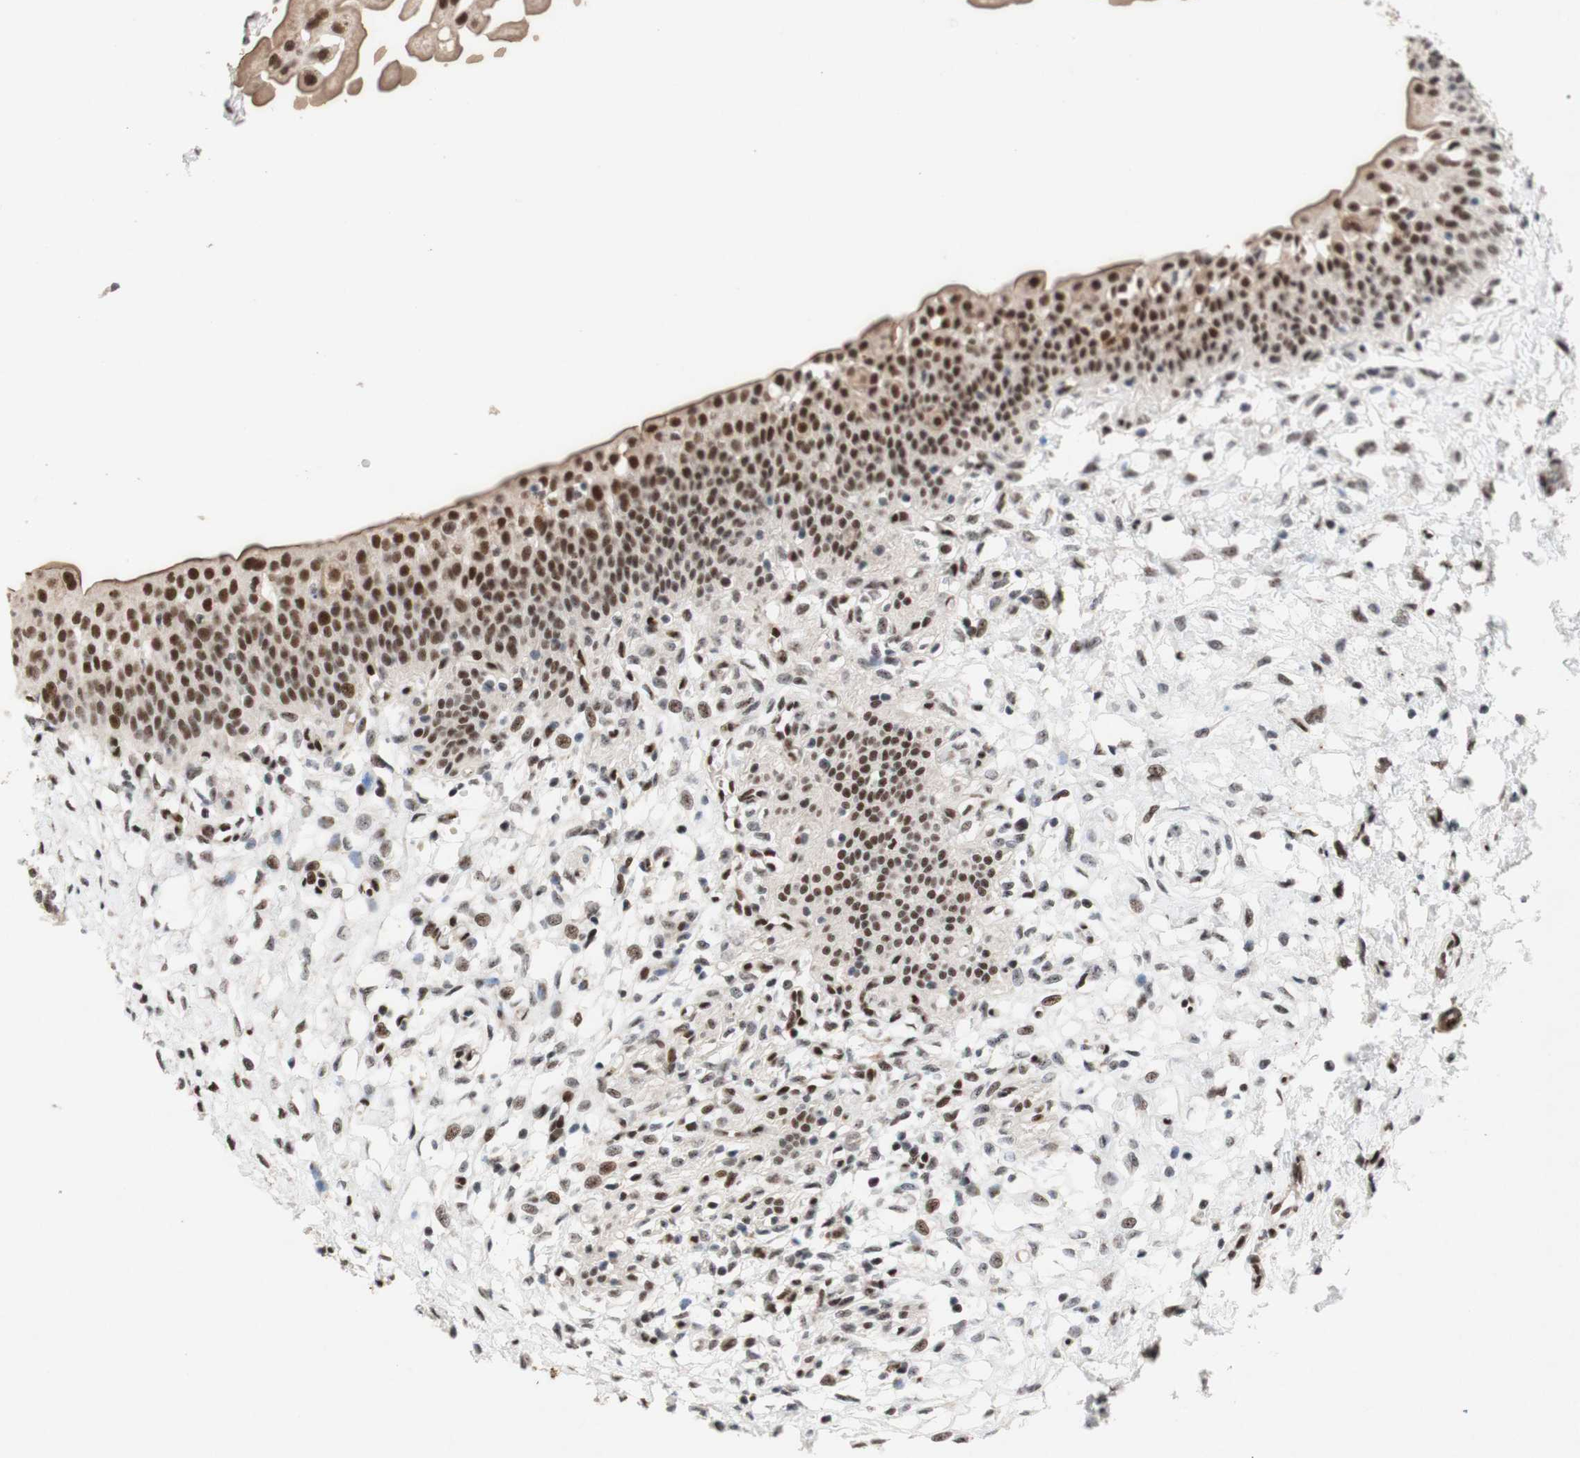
{"staining": {"intensity": "strong", "quantity": ">75%", "location": "nuclear"}, "tissue": "urinary bladder", "cell_type": "Urothelial cells", "image_type": "normal", "snomed": [{"axis": "morphology", "description": "Normal tissue, NOS"}, {"axis": "topography", "description": "Urinary bladder"}], "caption": "About >75% of urothelial cells in benign urinary bladder show strong nuclear protein staining as visualized by brown immunohistochemical staining.", "gene": "TLE1", "patient": {"sex": "male", "age": 55}}